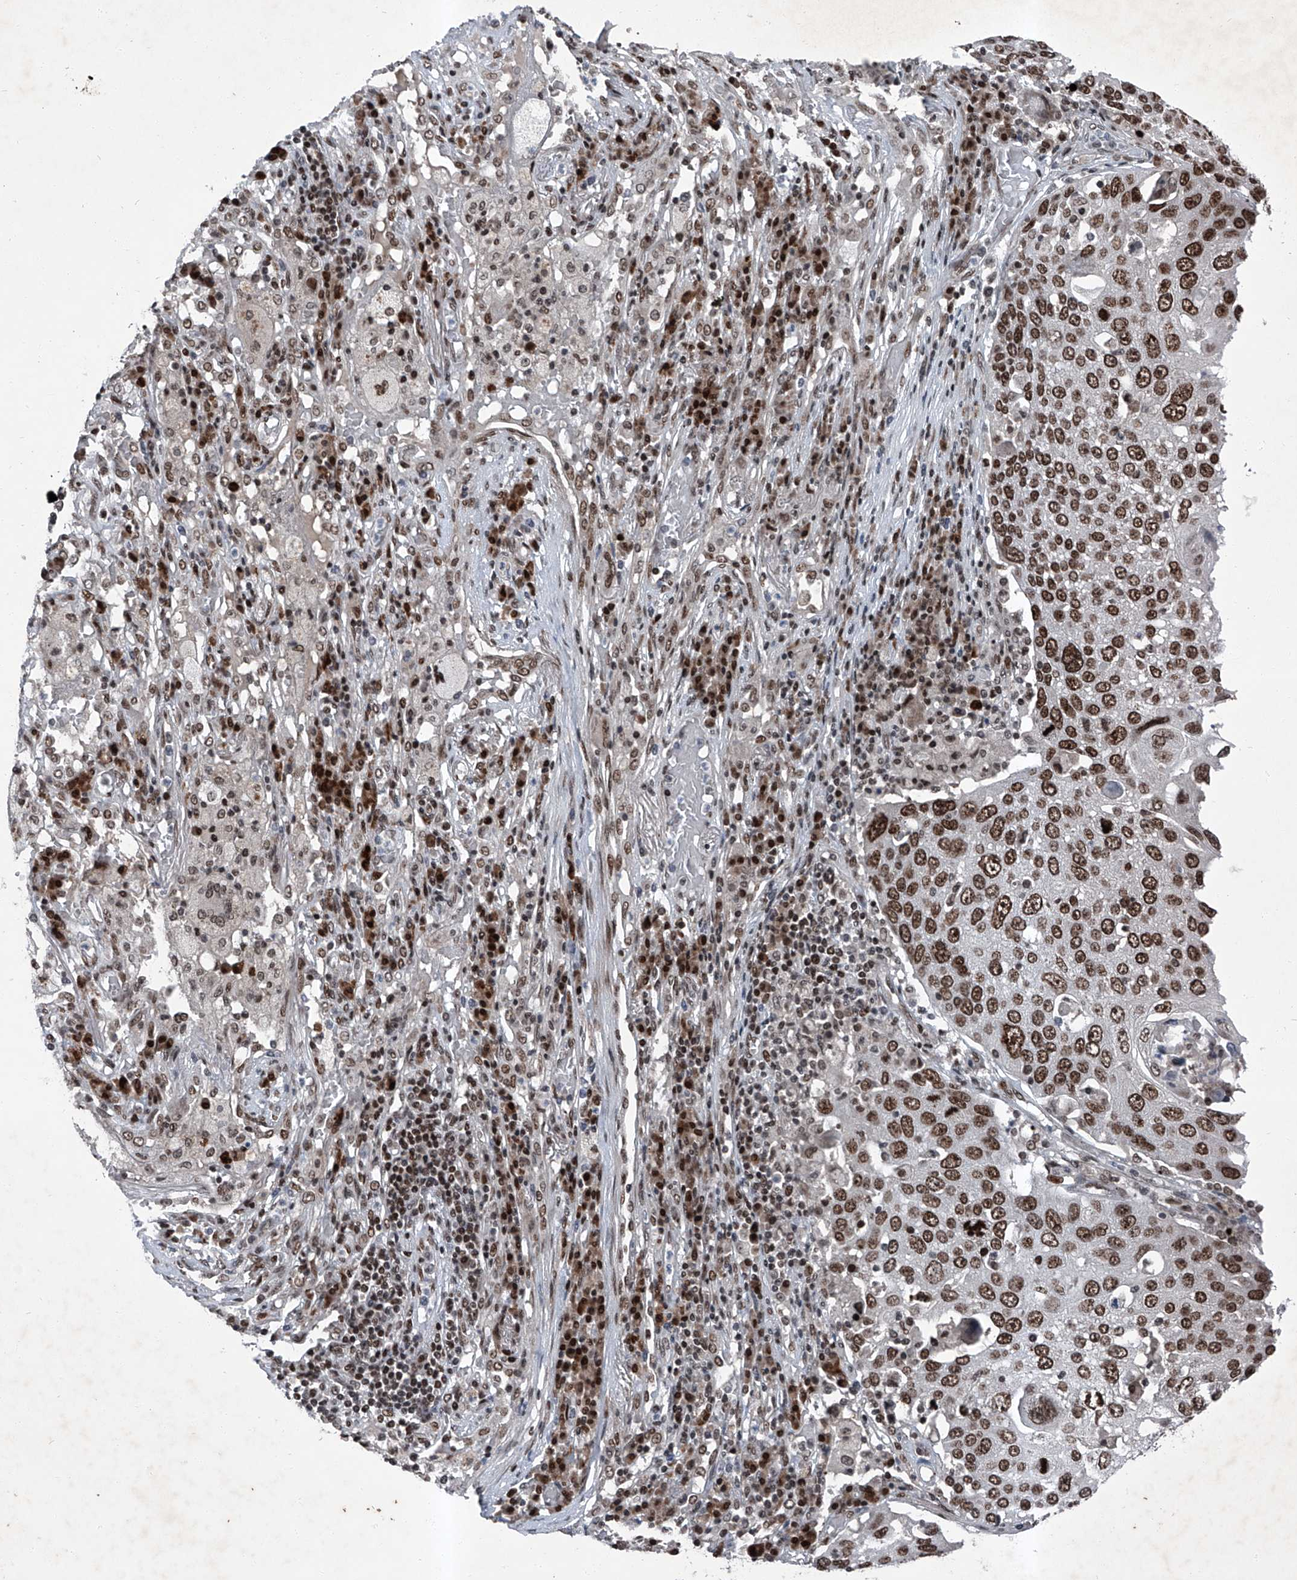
{"staining": {"intensity": "strong", "quantity": ">75%", "location": "nuclear"}, "tissue": "lung cancer", "cell_type": "Tumor cells", "image_type": "cancer", "snomed": [{"axis": "morphology", "description": "Squamous cell carcinoma, NOS"}, {"axis": "topography", "description": "Lung"}], "caption": "This is a histology image of IHC staining of lung squamous cell carcinoma, which shows strong positivity in the nuclear of tumor cells.", "gene": "BMI1", "patient": {"sex": "male", "age": 65}}